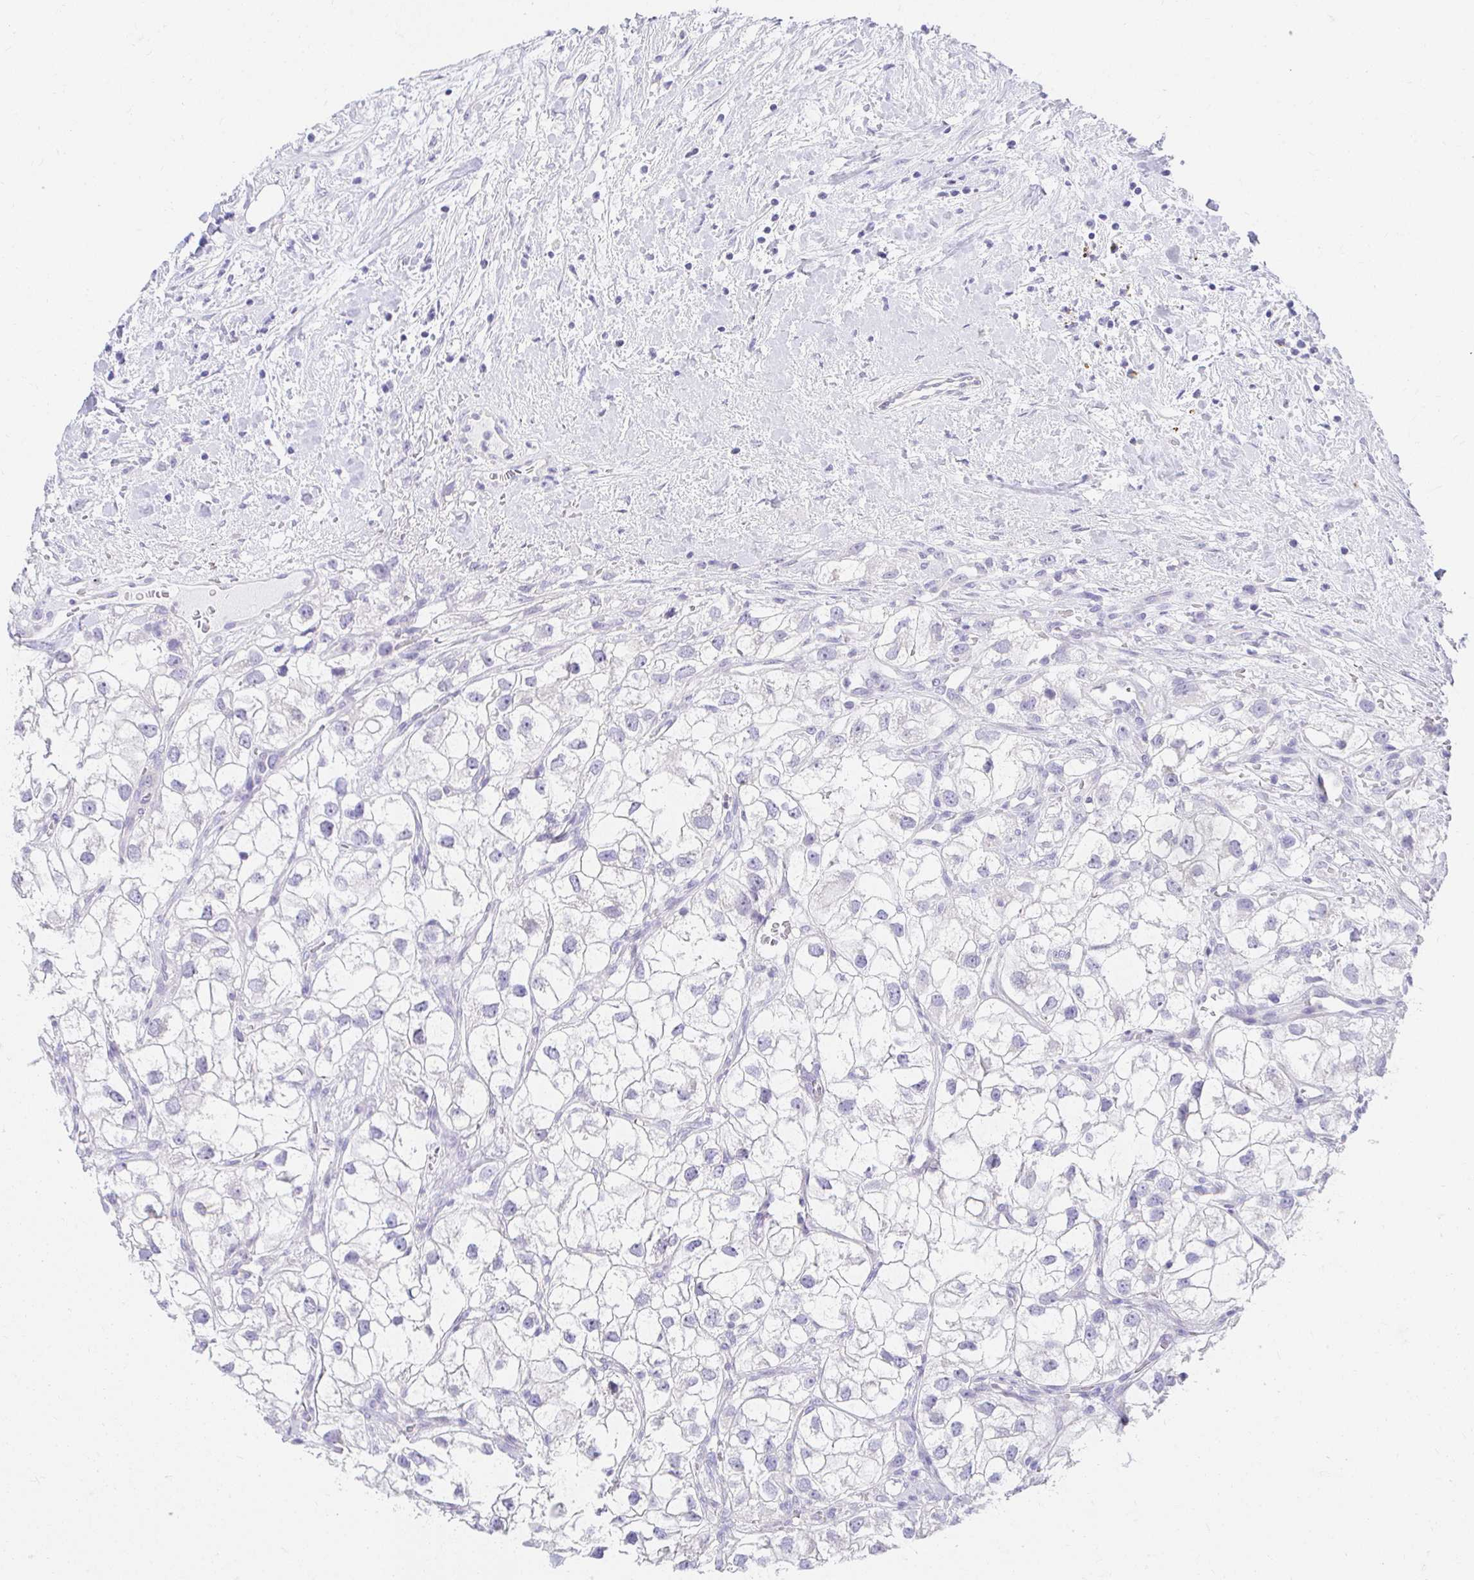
{"staining": {"intensity": "negative", "quantity": "none", "location": "none"}, "tissue": "renal cancer", "cell_type": "Tumor cells", "image_type": "cancer", "snomed": [{"axis": "morphology", "description": "Adenocarcinoma, NOS"}, {"axis": "topography", "description": "Kidney"}], "caption": "Immunohistochemical staining of human renal adenocarcinoma exhibits no significant expression in tumor cells.", "gene": "VGLL1", "patient": {"sex": "male", "age": 59}}